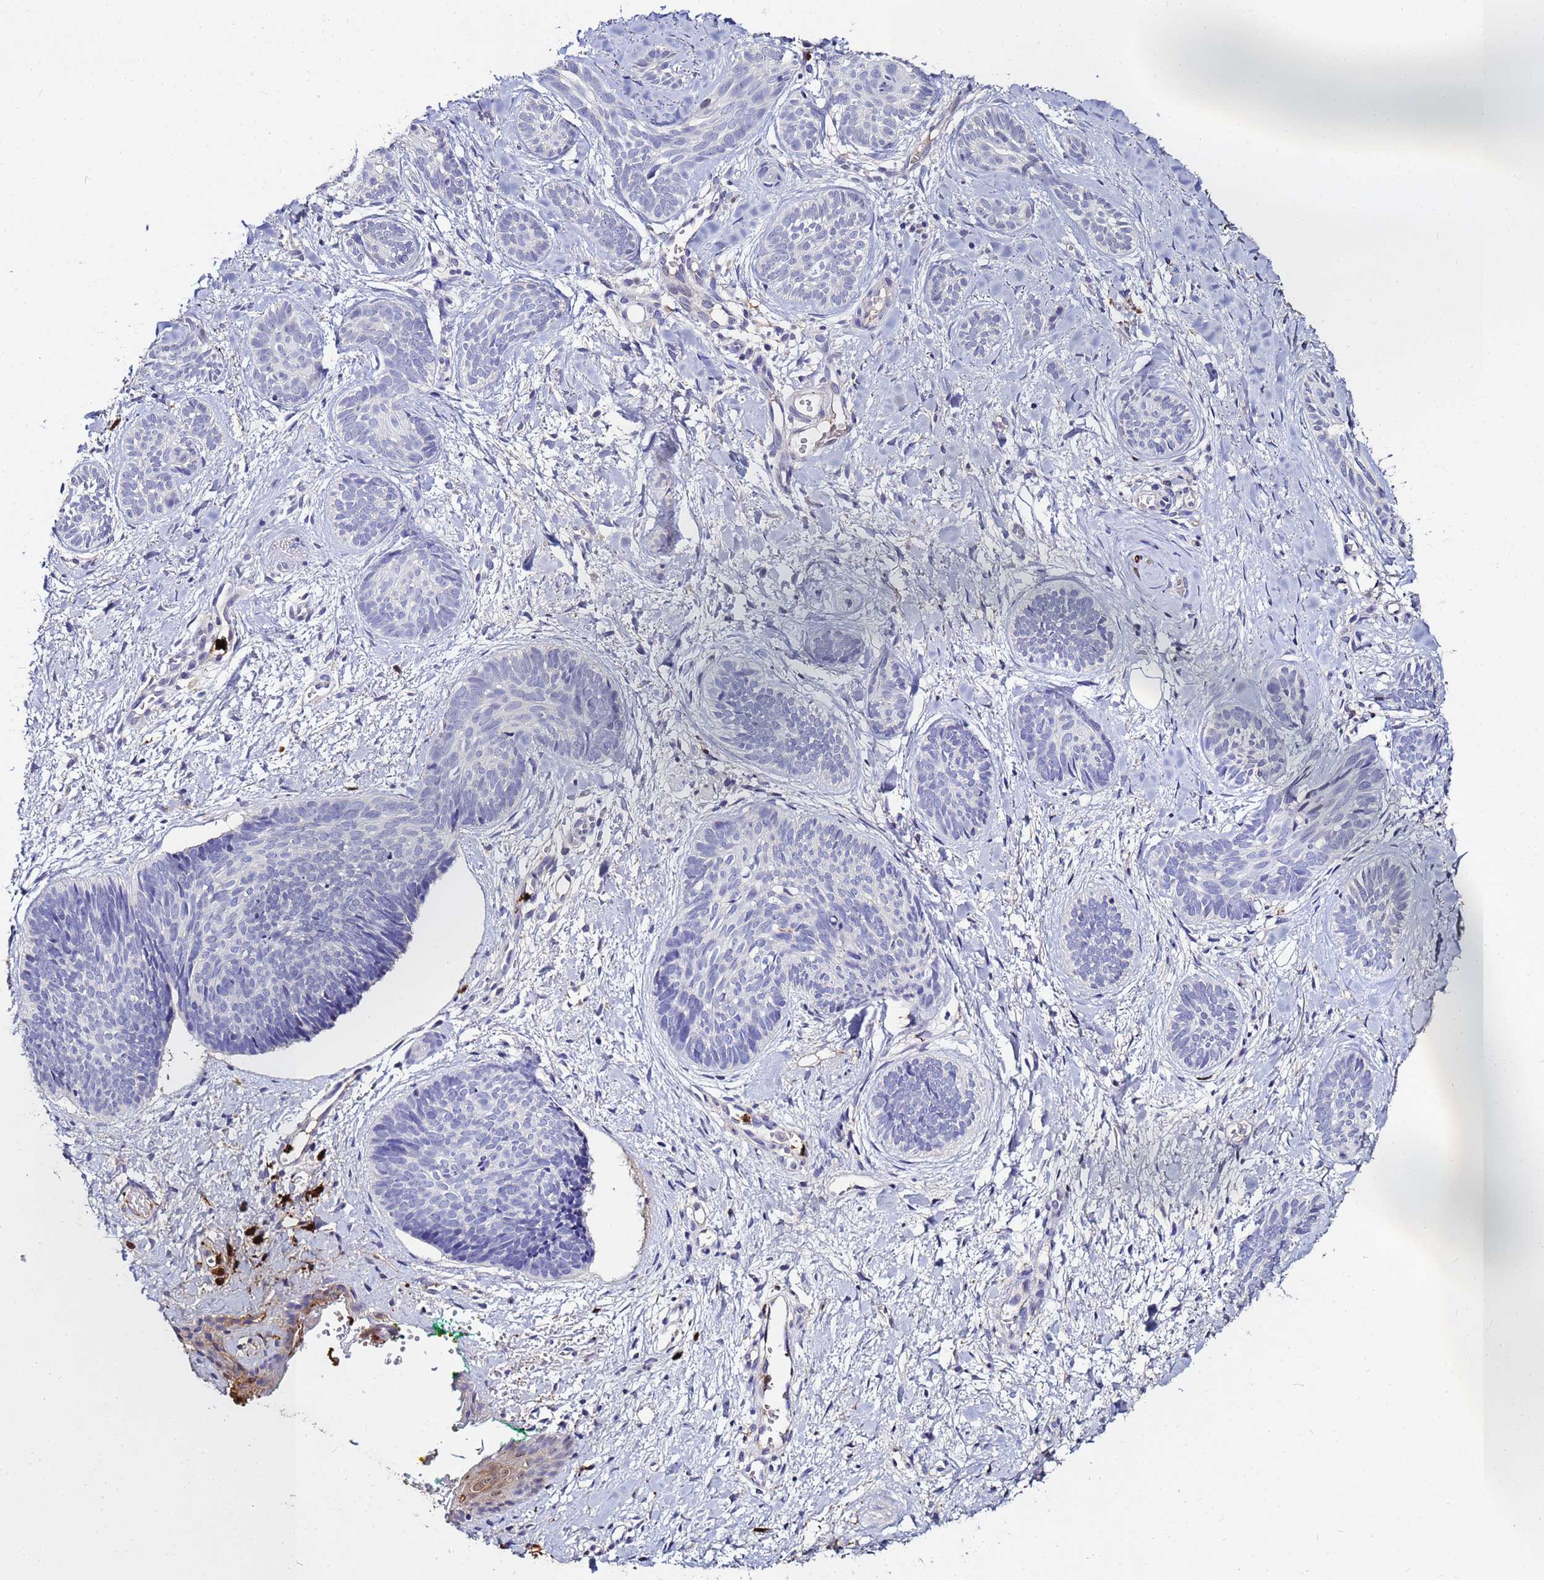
{"staining": {"intensity": "negative", "quantity": "none", "location": "none"}, "tissue": "skin cancer", "cell_type": "Tumor cells", "image_type": "cancer", "snomed": [{"axis": "morphology", "description": "Basal cell carcinoma"}, {"axis": "topography", "description": "Skin"}], "caption": "Skin basal cell carcinoma stained for a protein using immunohistochemistry displays no positivity tumor cells.", "gene": "TUBAL3", "patient": {"sex": "female", "age": 81}}